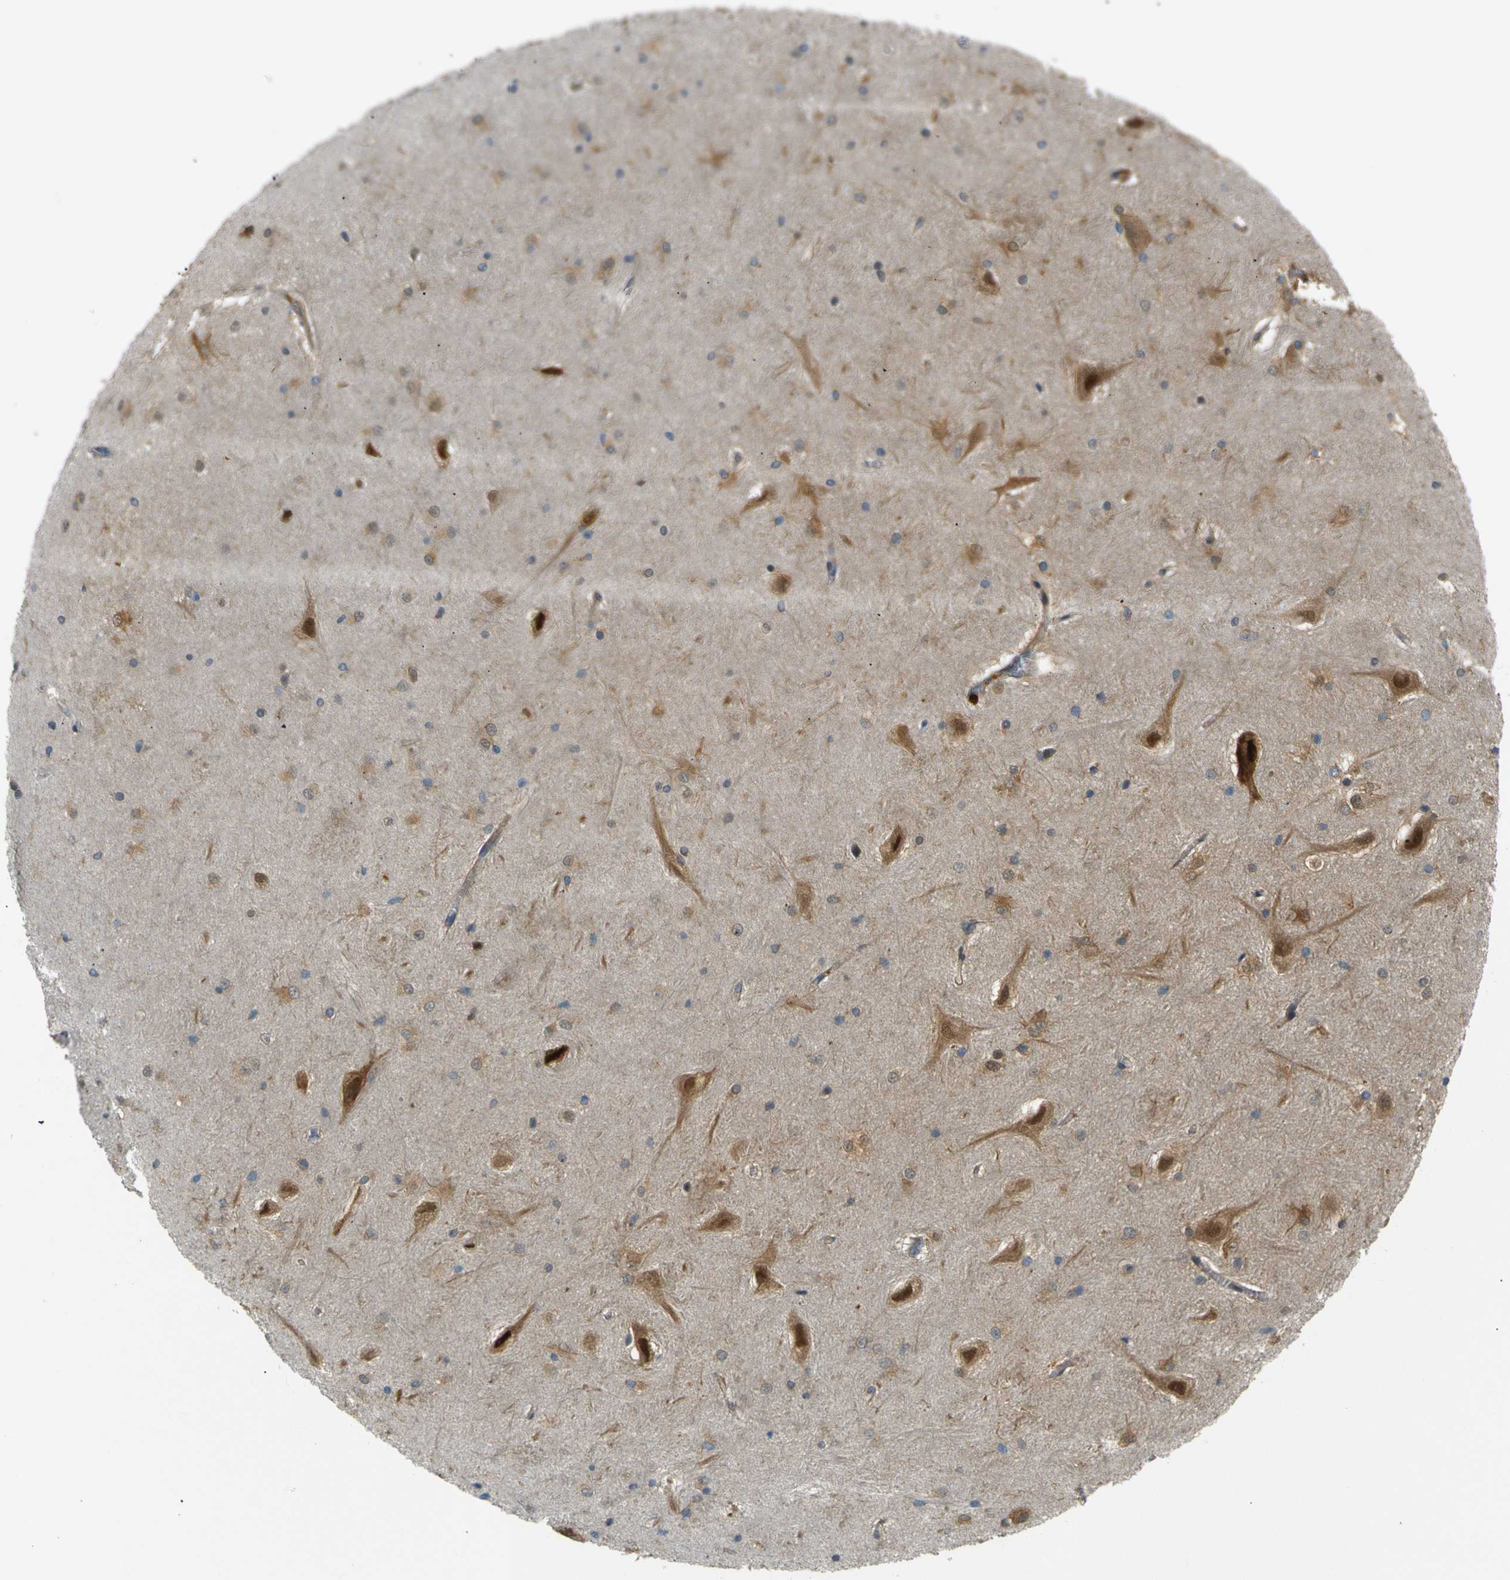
{"staining": {"intensity": "moderate", "quantity": "25%-75%", "location": "cytoplasmic/membranous"}, "tissue": "hippocampus", "cell_type": "Glial cells", "image_type": "normal", "snomed": [{"axis": "morphology", "description": "Normal tissue, NOS"}, {"axis": "topography", "description": "Hippocampus"}], "caption": "Glial cells demonstrate medium levels of moderate cytoplasmic/membranous expression in approximately 25%-75% of cells in benign human hippocampus.", "gene": "ABCE1", "patient": {"sex": "male", "age": 45}}